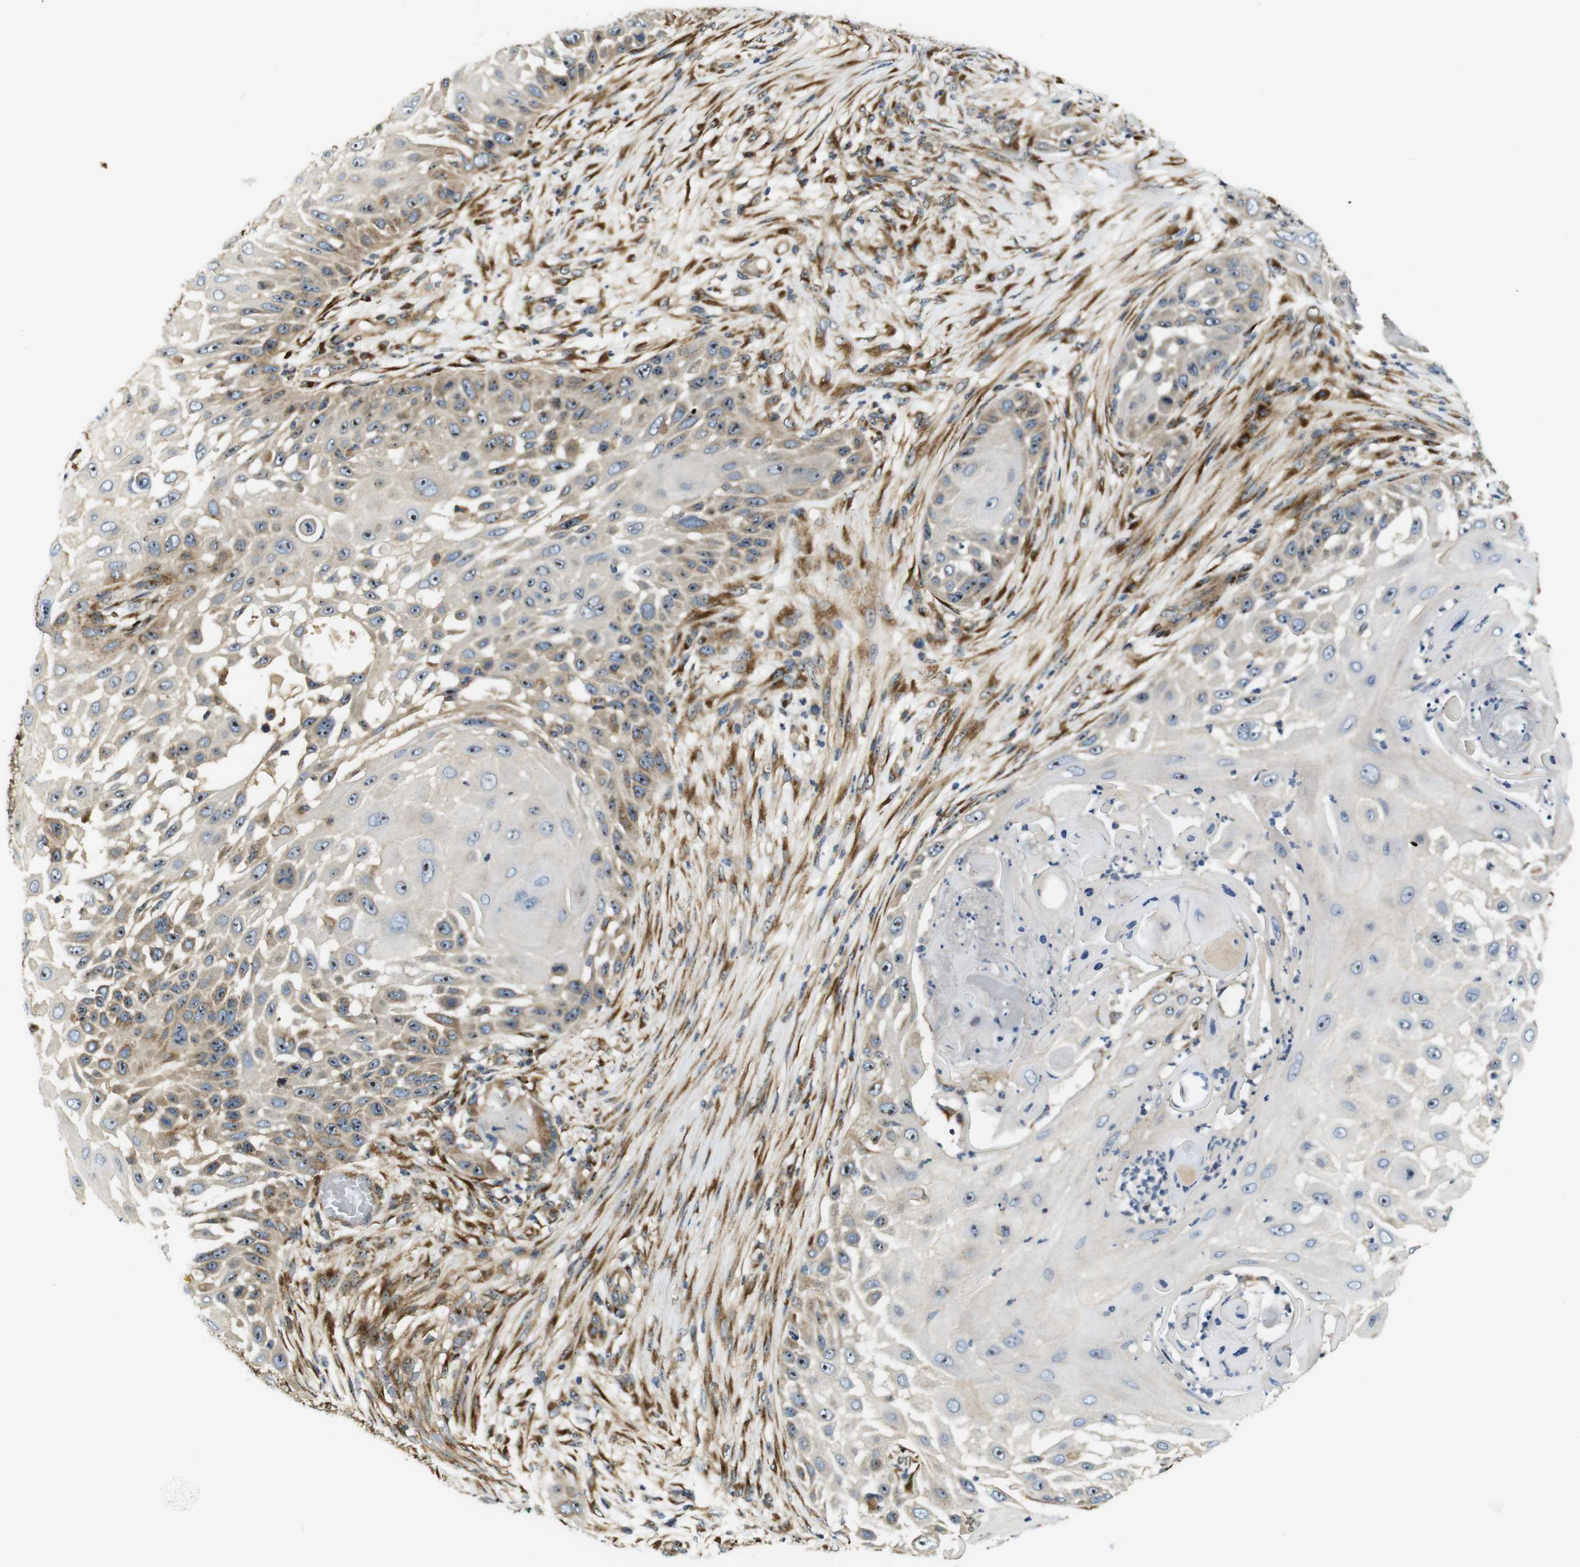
{"staining": {"intensity": "weak", "quantity": "<25%", "location": "cytoplasmic/membranous,nuclear"}, "tissue": "skin cancer", "cell_type": "Tumor cells", "image_type": "cancer", "snomed": [{"axis": "morphology", "description": "Squamous cell carcinoma, NOS"}, {"axis": "topography", "description": "Skin"}], "caption": "An image of skin cancer stained for a protein reveals no brown staining in tumor cells. (Stains: DAB IHC with hematoxylin counter stain, Microscopy: brightfield microscopy at high magnification).", "gene": "TMEM143", "patient": {"sex": "female", "age": 44}}